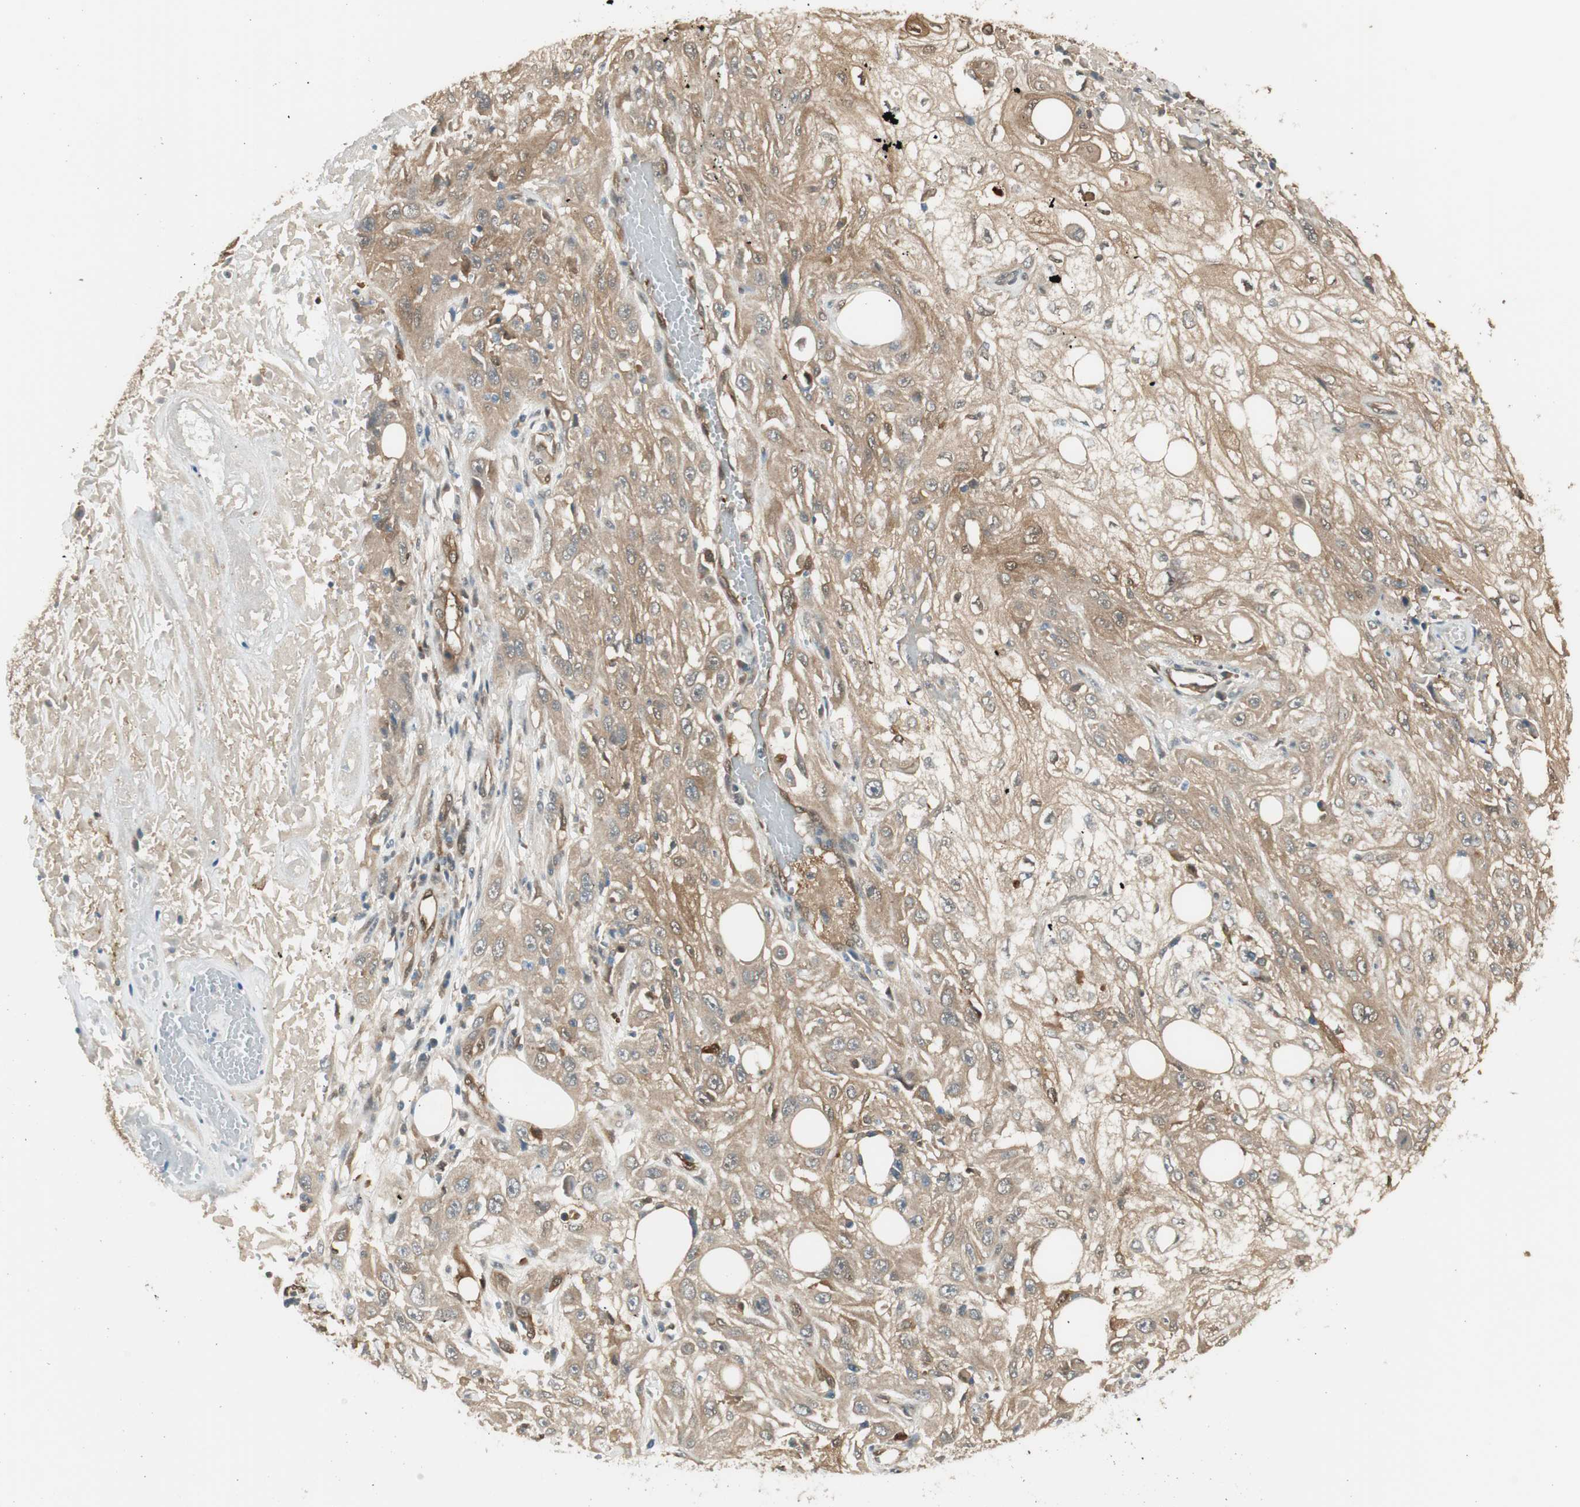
{"staining": {"intensity": "moderate", "quantity": ">75%", "location": "cytoplasmic/membranous"}, "tissue": "skin cancer", "cell_type": "Tumor cells", "image_type": "cancer", "snomed": [{"axis": "morphology", "description": "Squamous cell carcinoma, NOS"}, {"axis": "topography", "description": "Skin"}], "caption": "Skin cancer was stained to show a protein in brown. There is medium levels of moderate cytoplasmic/membranous positivity in about >75% of tumor cells. The staining was performed using DAB to visualize the protein expression in brown, while the nuclei were stained in blue with hematoxylin (Magnification: 20x).", "gene": "SERPINB6", "patient": {"sex": "male", "age": 75}}